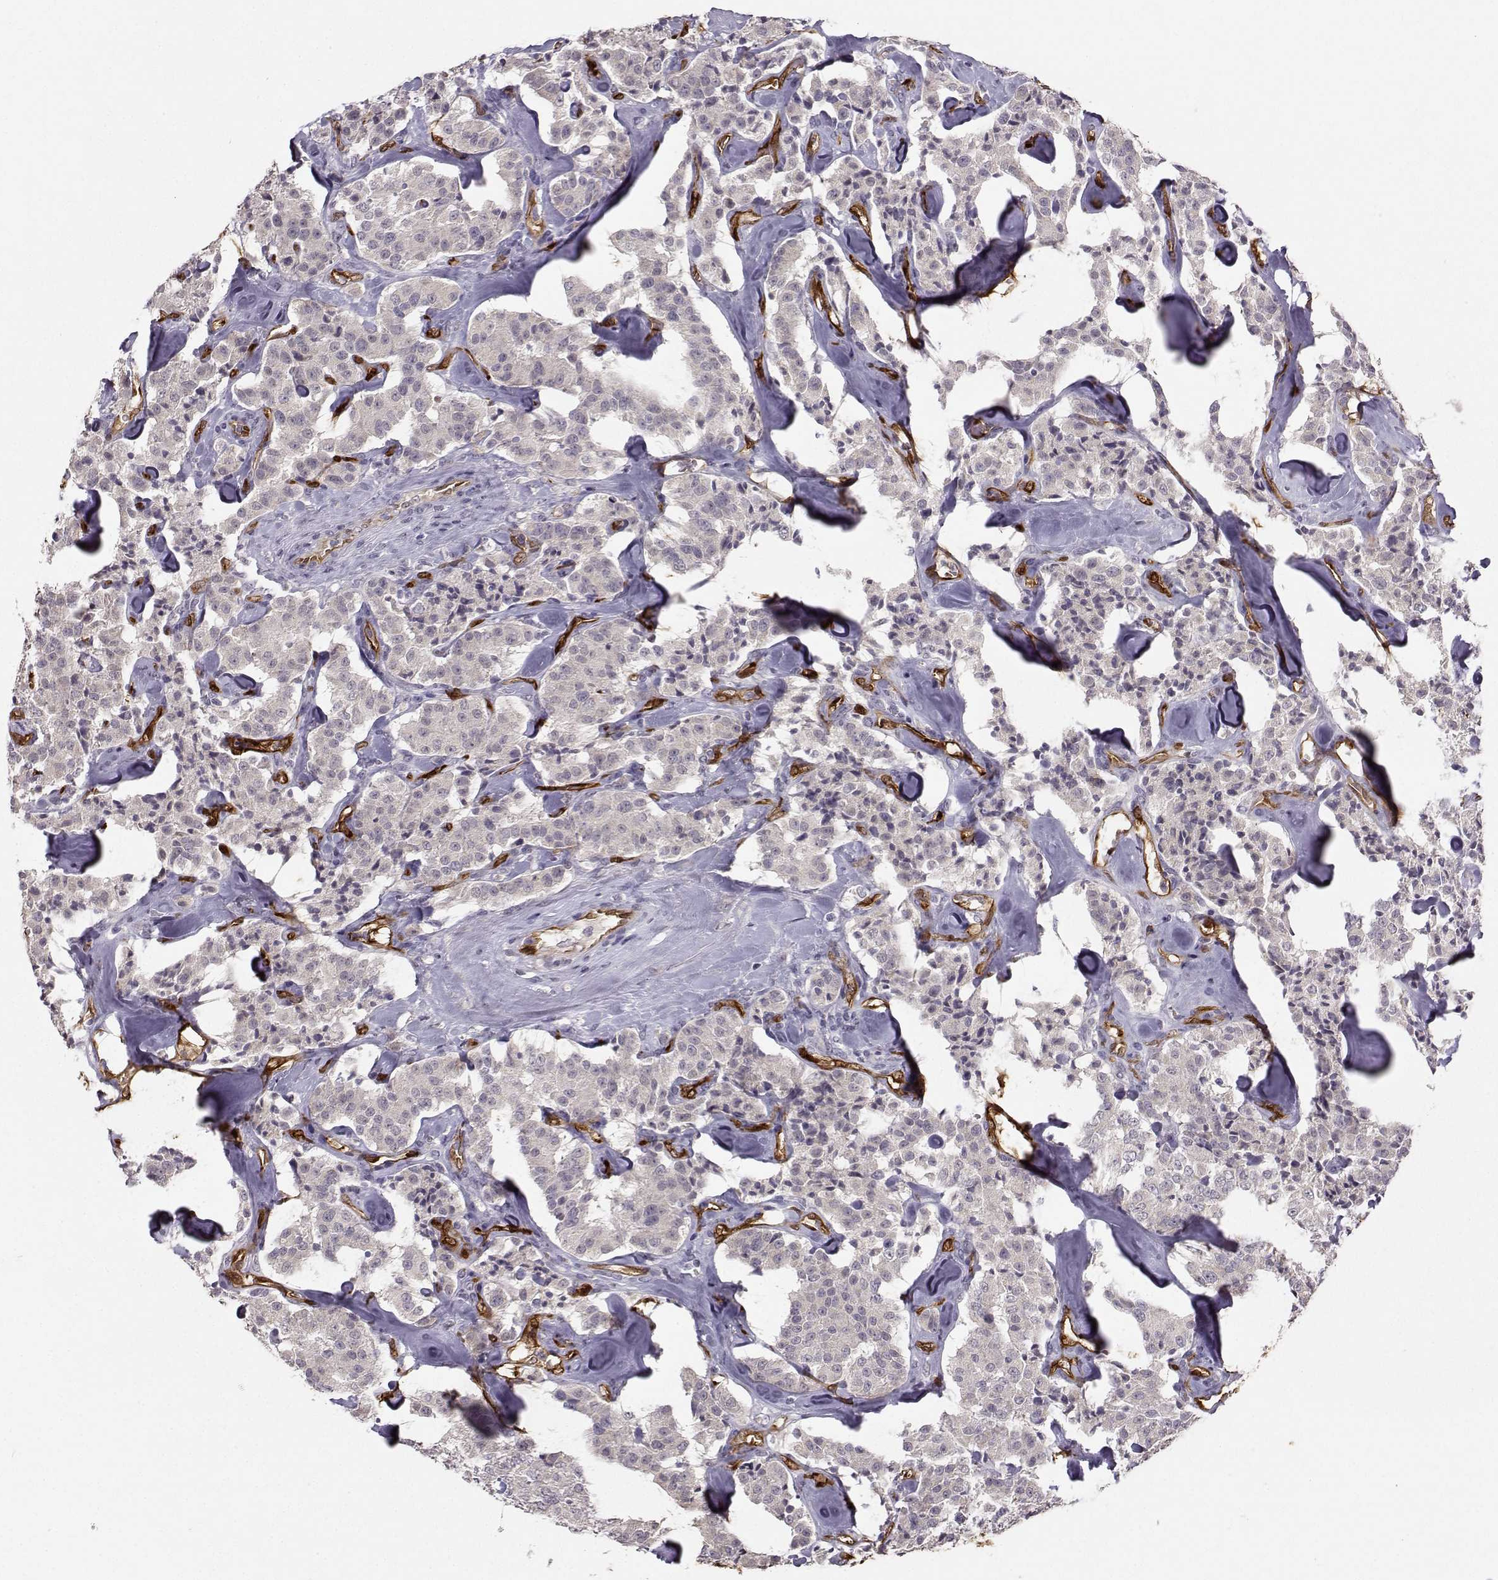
{"staining": {"intensity": "negative", "quantity": "none", "location": "none"}, "tissue": "carcinoid", "cell_type": "Tumor cells", "image_type": "cancer", "snomed": [{"axis": "morphology", "description": "Carcinoid, malignant, NOS"}, {"axis": "topography", "description": "Pancreas"}], "caption": "Immunohistochemical staining of carcinoid displays no significant positivity in tumor cells.", "gene": "NQO1", "patient": {"sex": "male", "age": 41}}